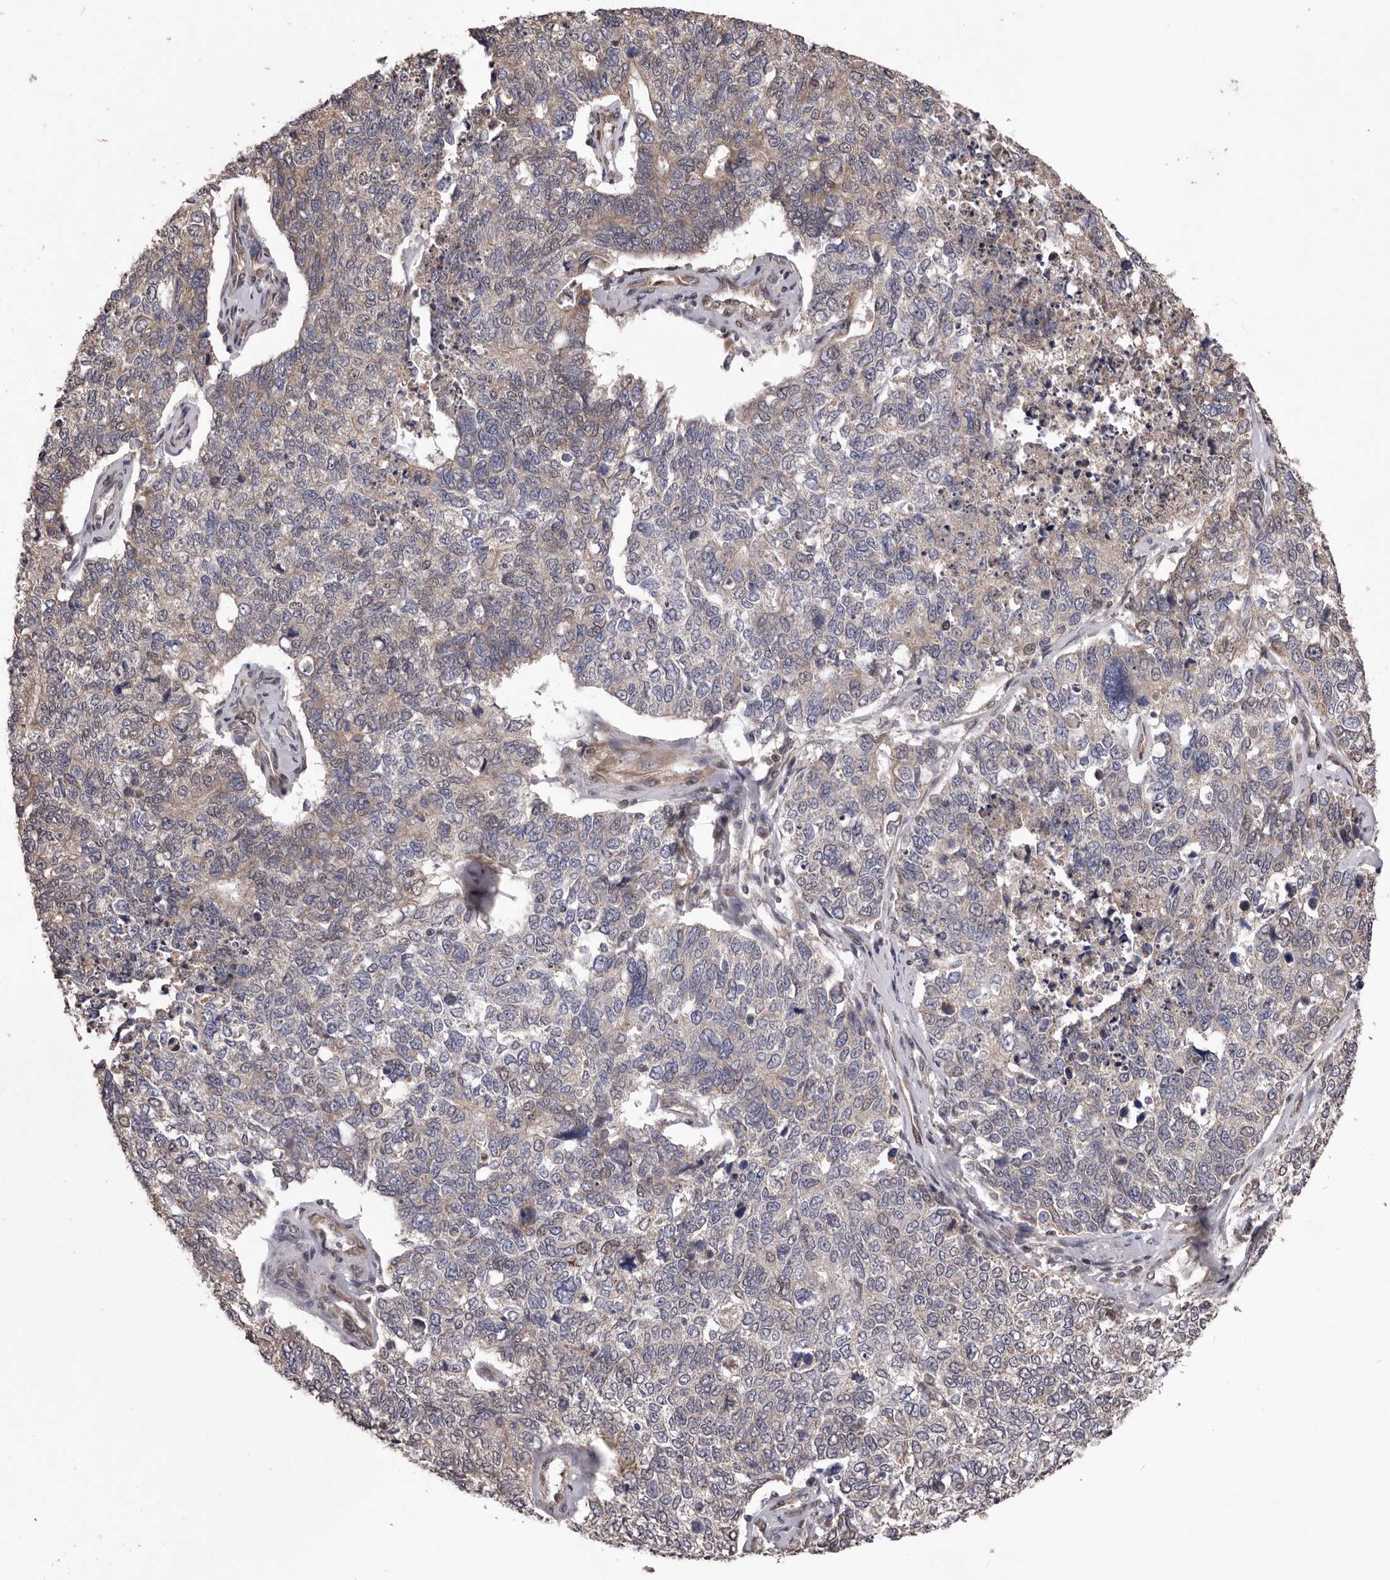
{"staining": {"intensity": "weak", "quantity": "<25%", "location": "cytoplasmic/membranous"}, "tissue": "cervical cancer", "cell_type": "Tumor cells", "image_type": "cancer", "snomed": [{"axis": "morphology", "description": "Squamous cell carcinoma, NOS"}, {"axis": "topography", "description": "Cervix"}], "caption": "IHC of cervical cancer reveals no expression in tumor cells. The staining was performed using DAB to visualize the protein expression in brown, while the nuclei were stained in blue with hematoxylin (Magnification: 20x).", "gene": "CELF3", "patient": {"sex": "female", "age": 63}}